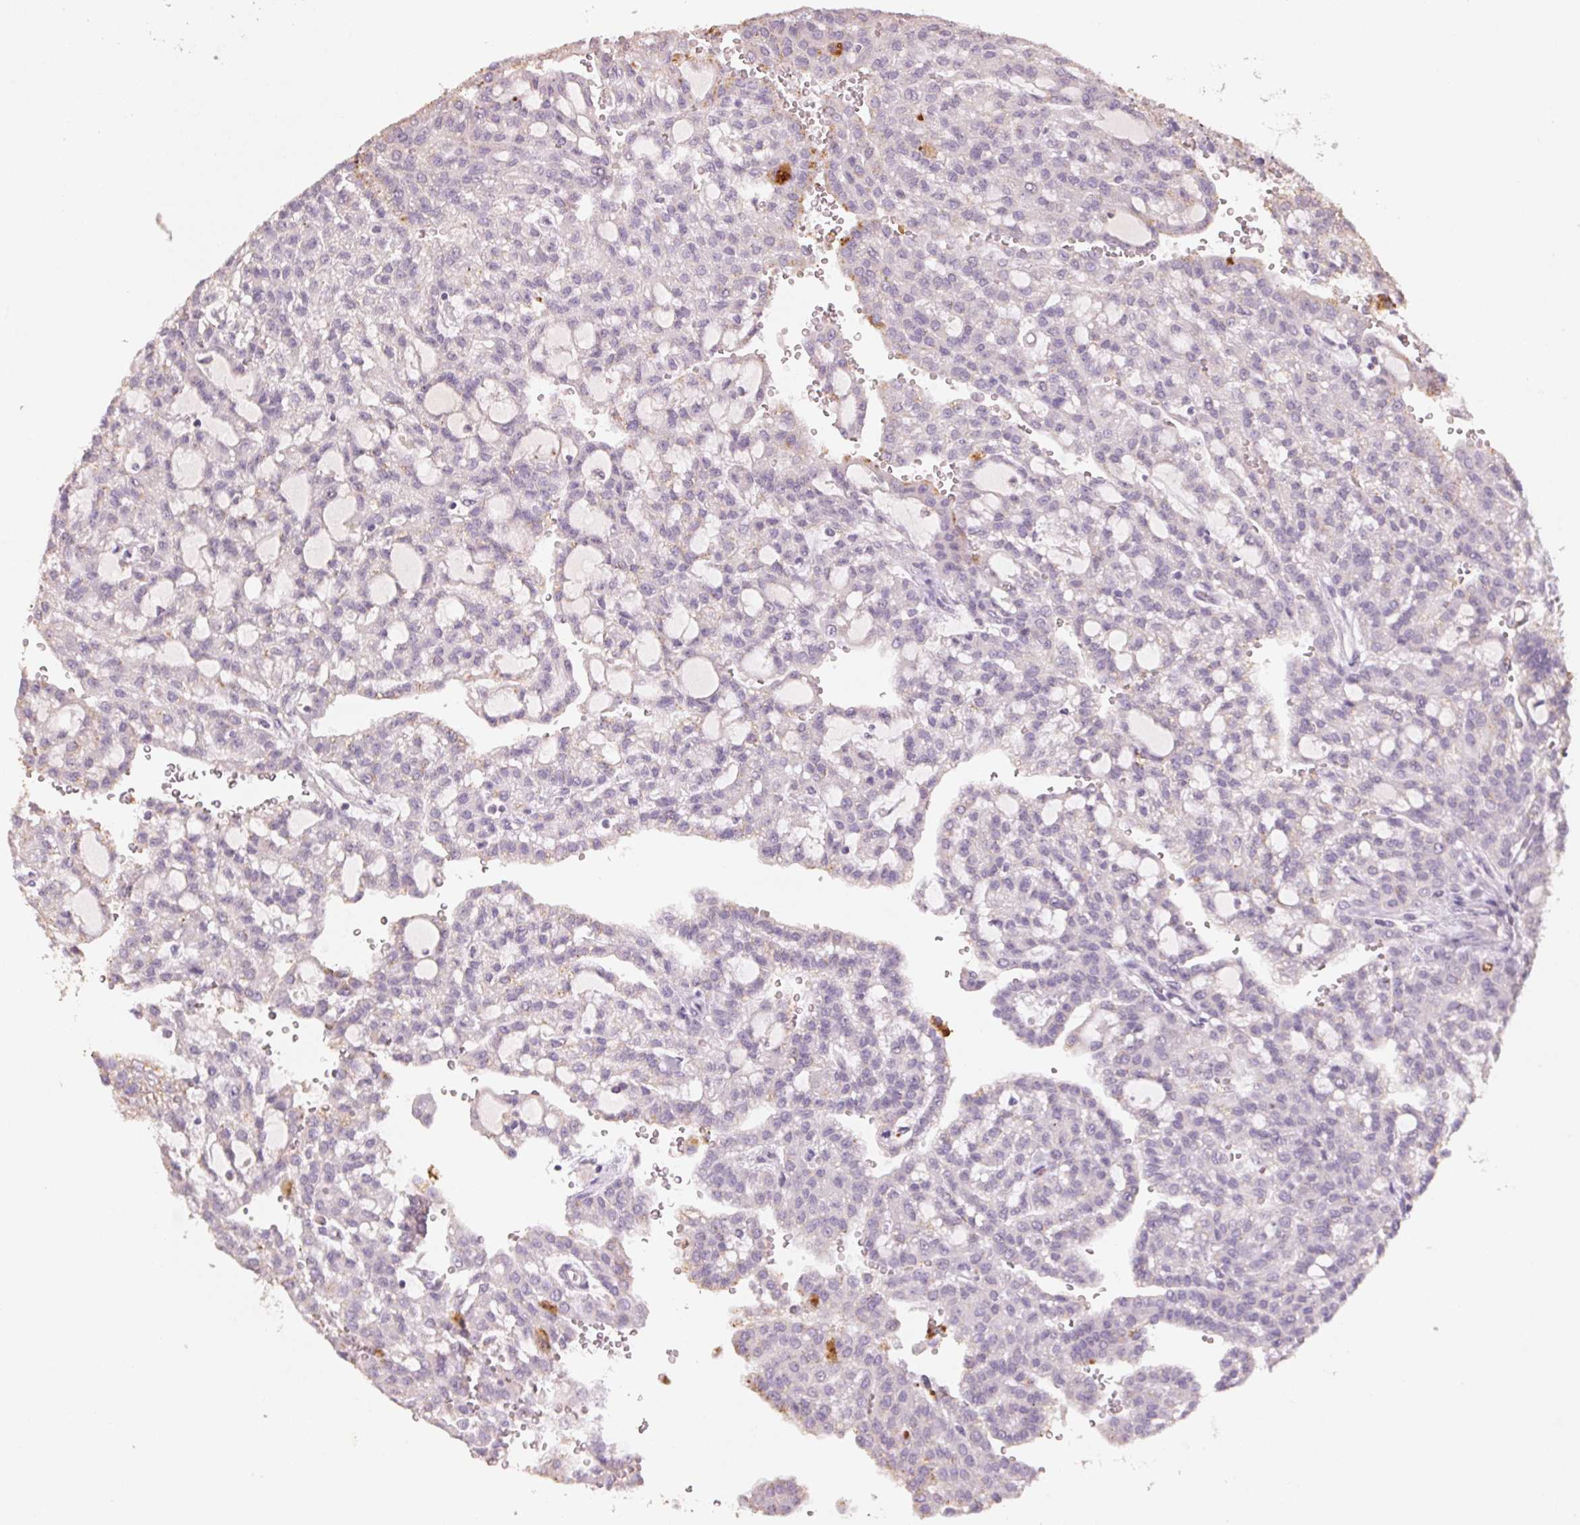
{"staining": {"intensity": "negative", "quantity": "none", "location": "none"}, "tissue": "renal cancer", "cell_type": "Tumor cells", "image_type": "cancer", "snomed": [{"axis": "morphology", "description": "Adenocarcinoma, NOS"}, {"axis": "topography", "description": "Kidney"}], "caption": "This is an immunohistochemistry micrograph of human renal cancer. There is no positivity in tumor cells.", "gene": "CXCL5", "patient": {"sex": "male", "age": 63}}